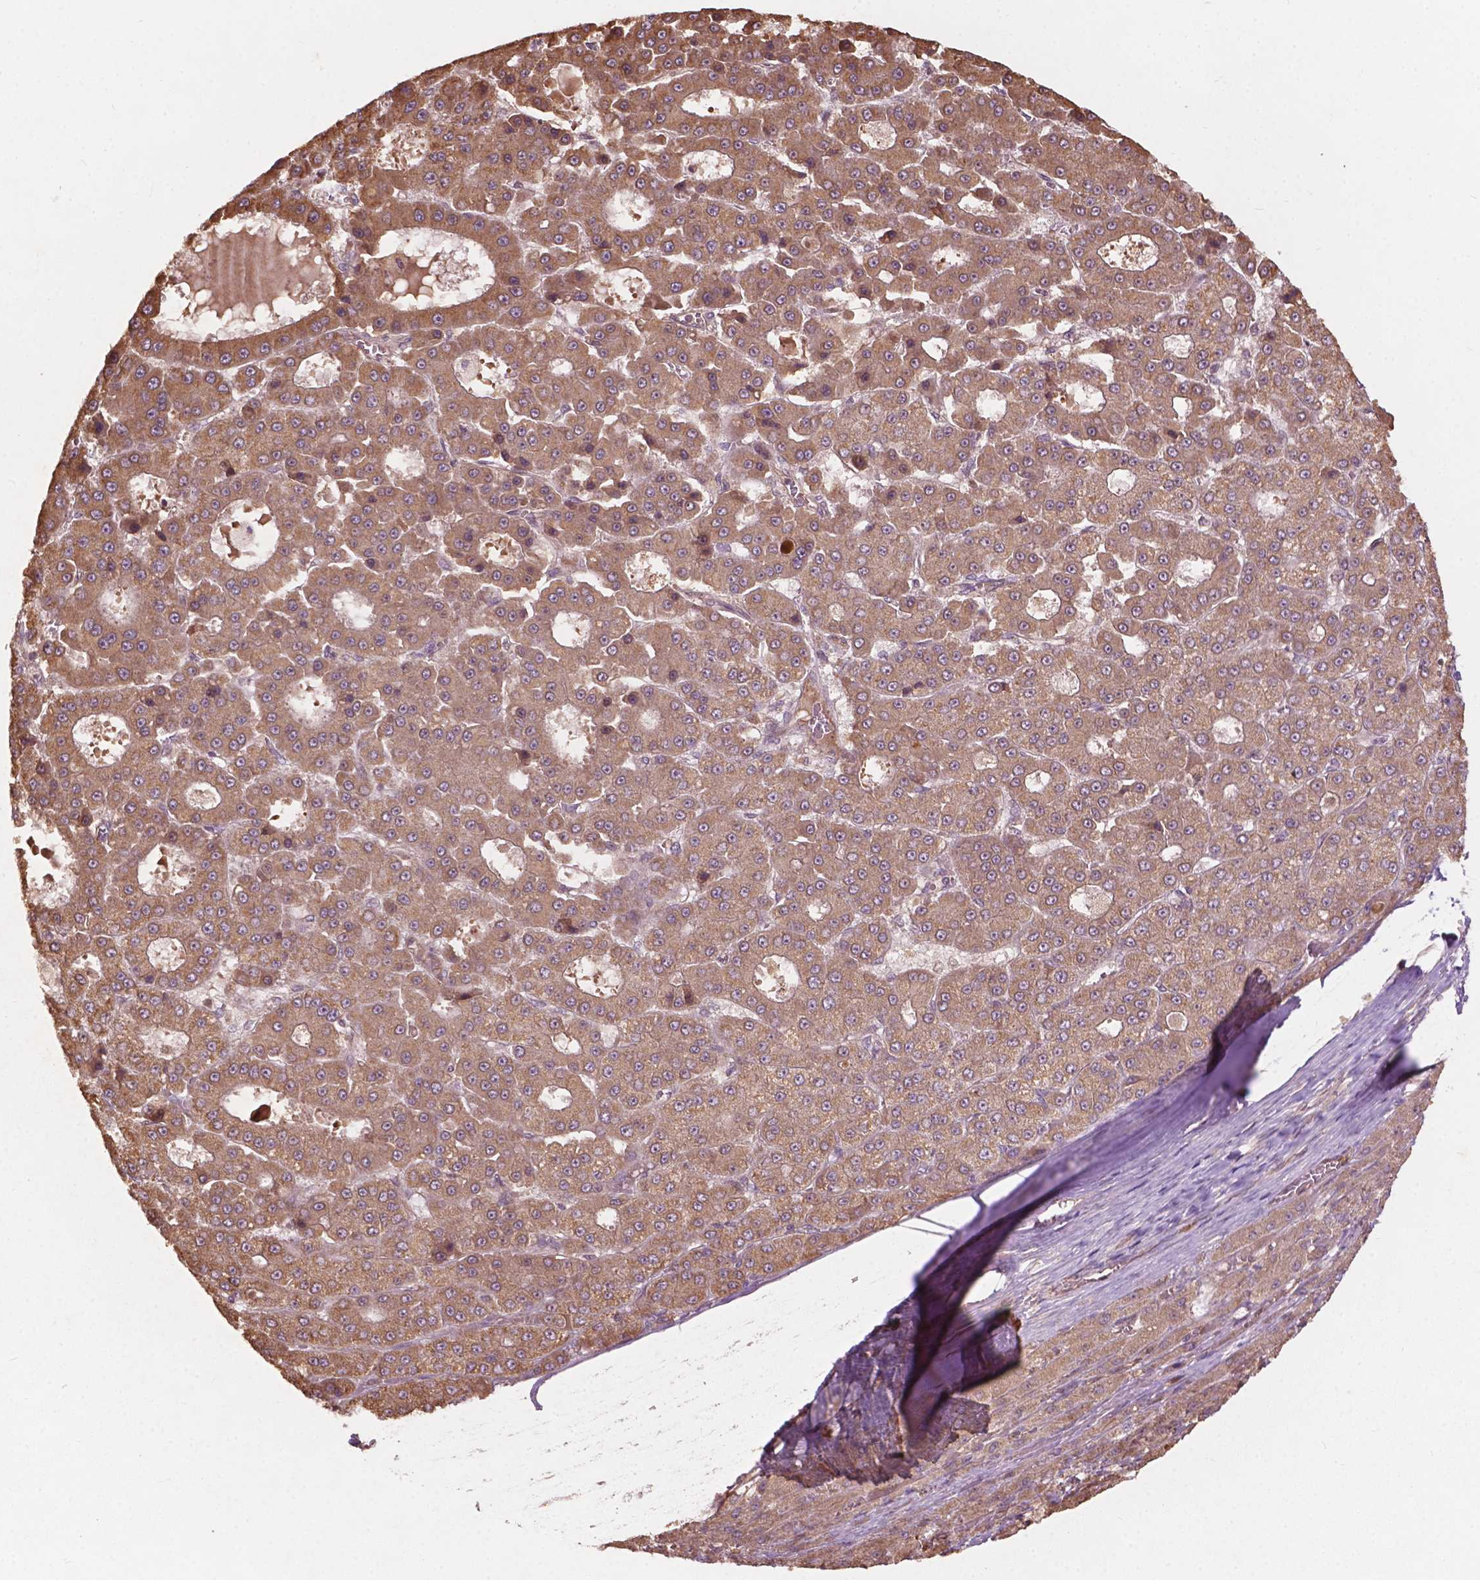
{"staining": {"intensity": "moderate", "quantity": ">75%", "location": "cytoplasmic/membranous"}, "tissue": "liver cancer", "cell_type": "Tumor cells", "image_type": "cancer", "snomed": [{"axis": "morphology", "description": "Carcinoma, Hepatocellular, NOS"}, {"axis": "topography", "description": "Liver"}], "caption": "A brown stain highlights moderate cytoplasmic/membranous positivity of a protein in liver cancer tumor cells.", "gene": "CDC42BPA", "patient": {"sex": "male", "age": 70}}